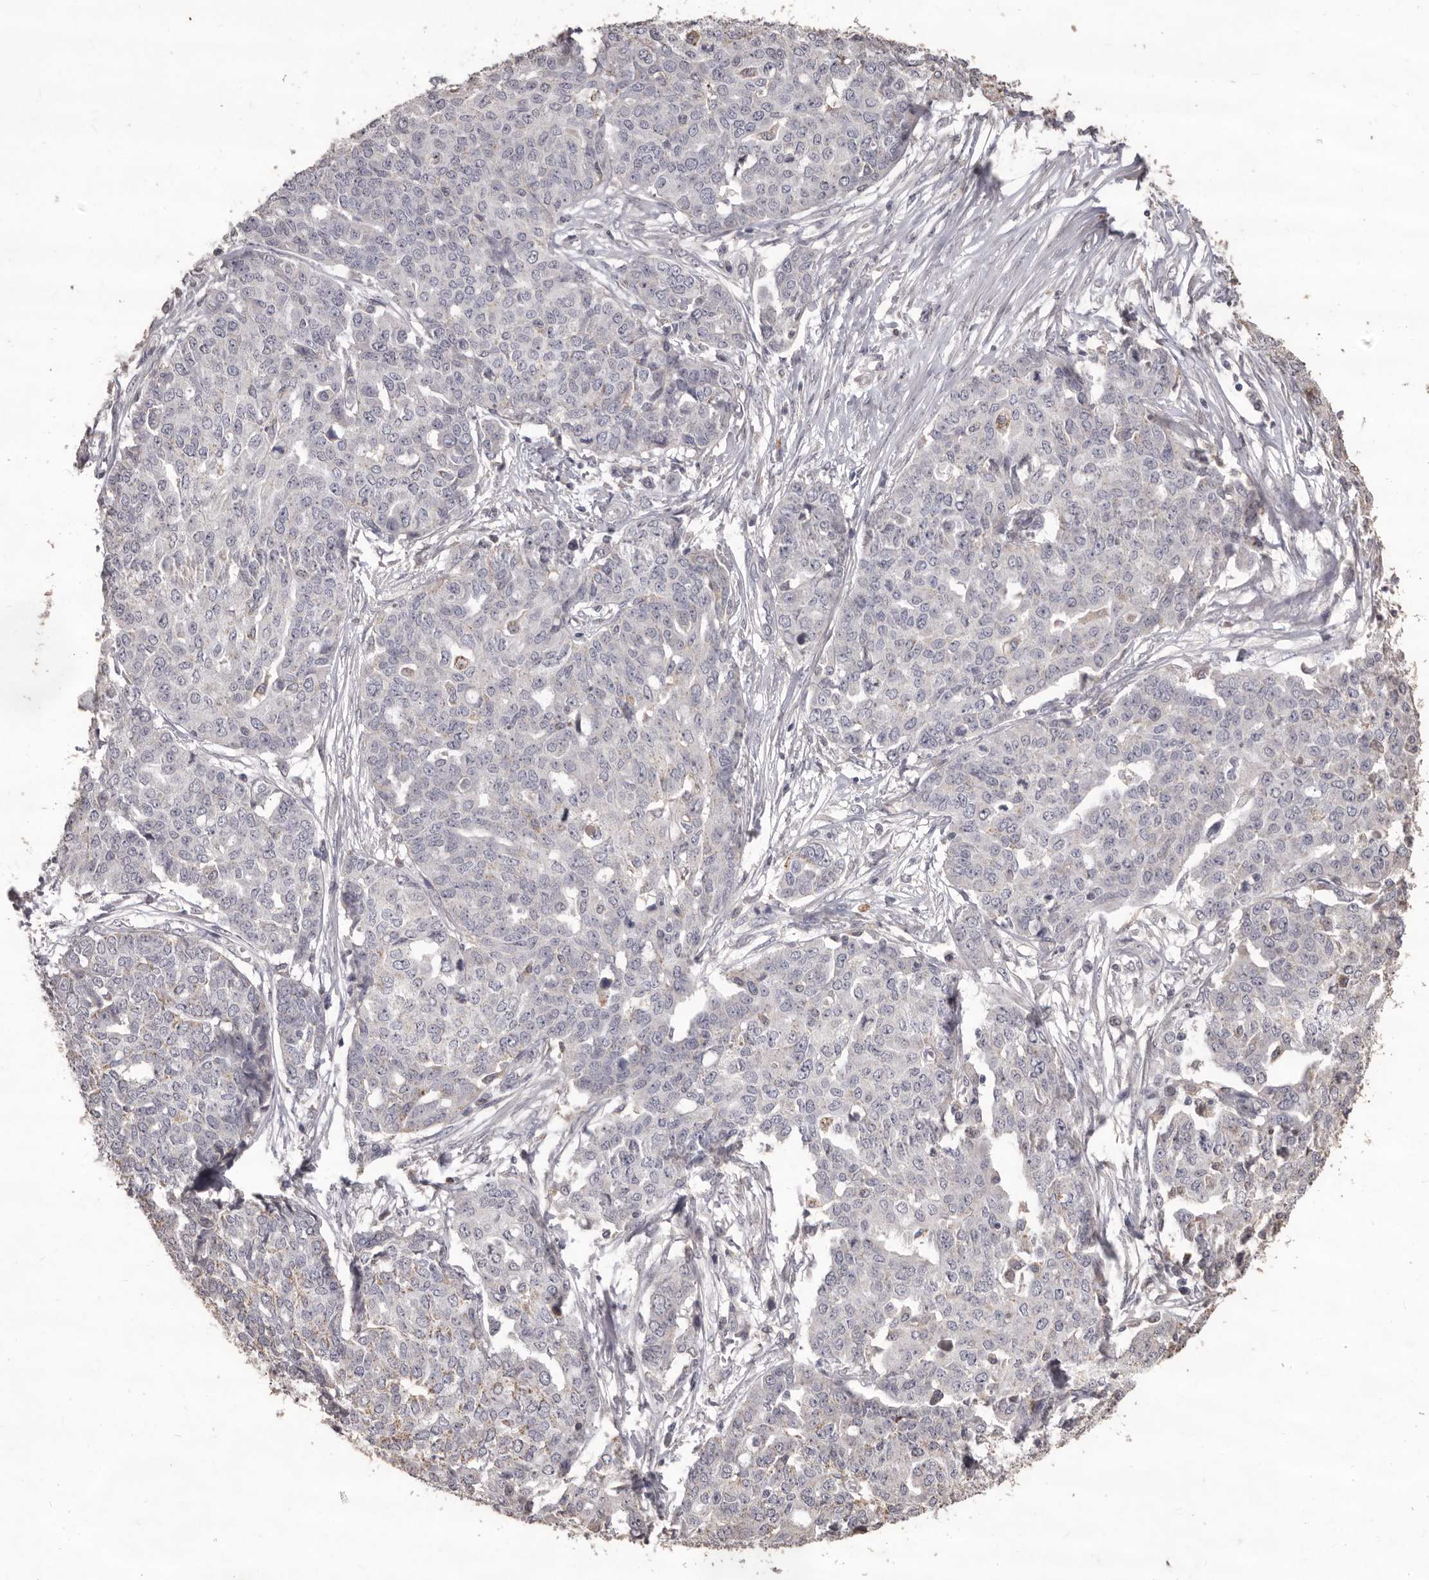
{"staining": {"intensity": "negative", "quantity": "none", "location": "none"}, "tissue": "ovarian cancer", "cell_type": "Tumor cells", "image_type": "cancer", "snomed": [{"axis": "morphology", "description": "Cystadenocarcinoma, serous, NOS"}, {"axis": "topography", "description": "Soft tissue"}, {"axis": "topography", "description": "Ovary"}], "caption": "Protein analysis of ovarian cancer exhibits no significant positivity in tumor cells.", "gene": "PRSS27", "patient": {"sex": "female", "age": 57}}